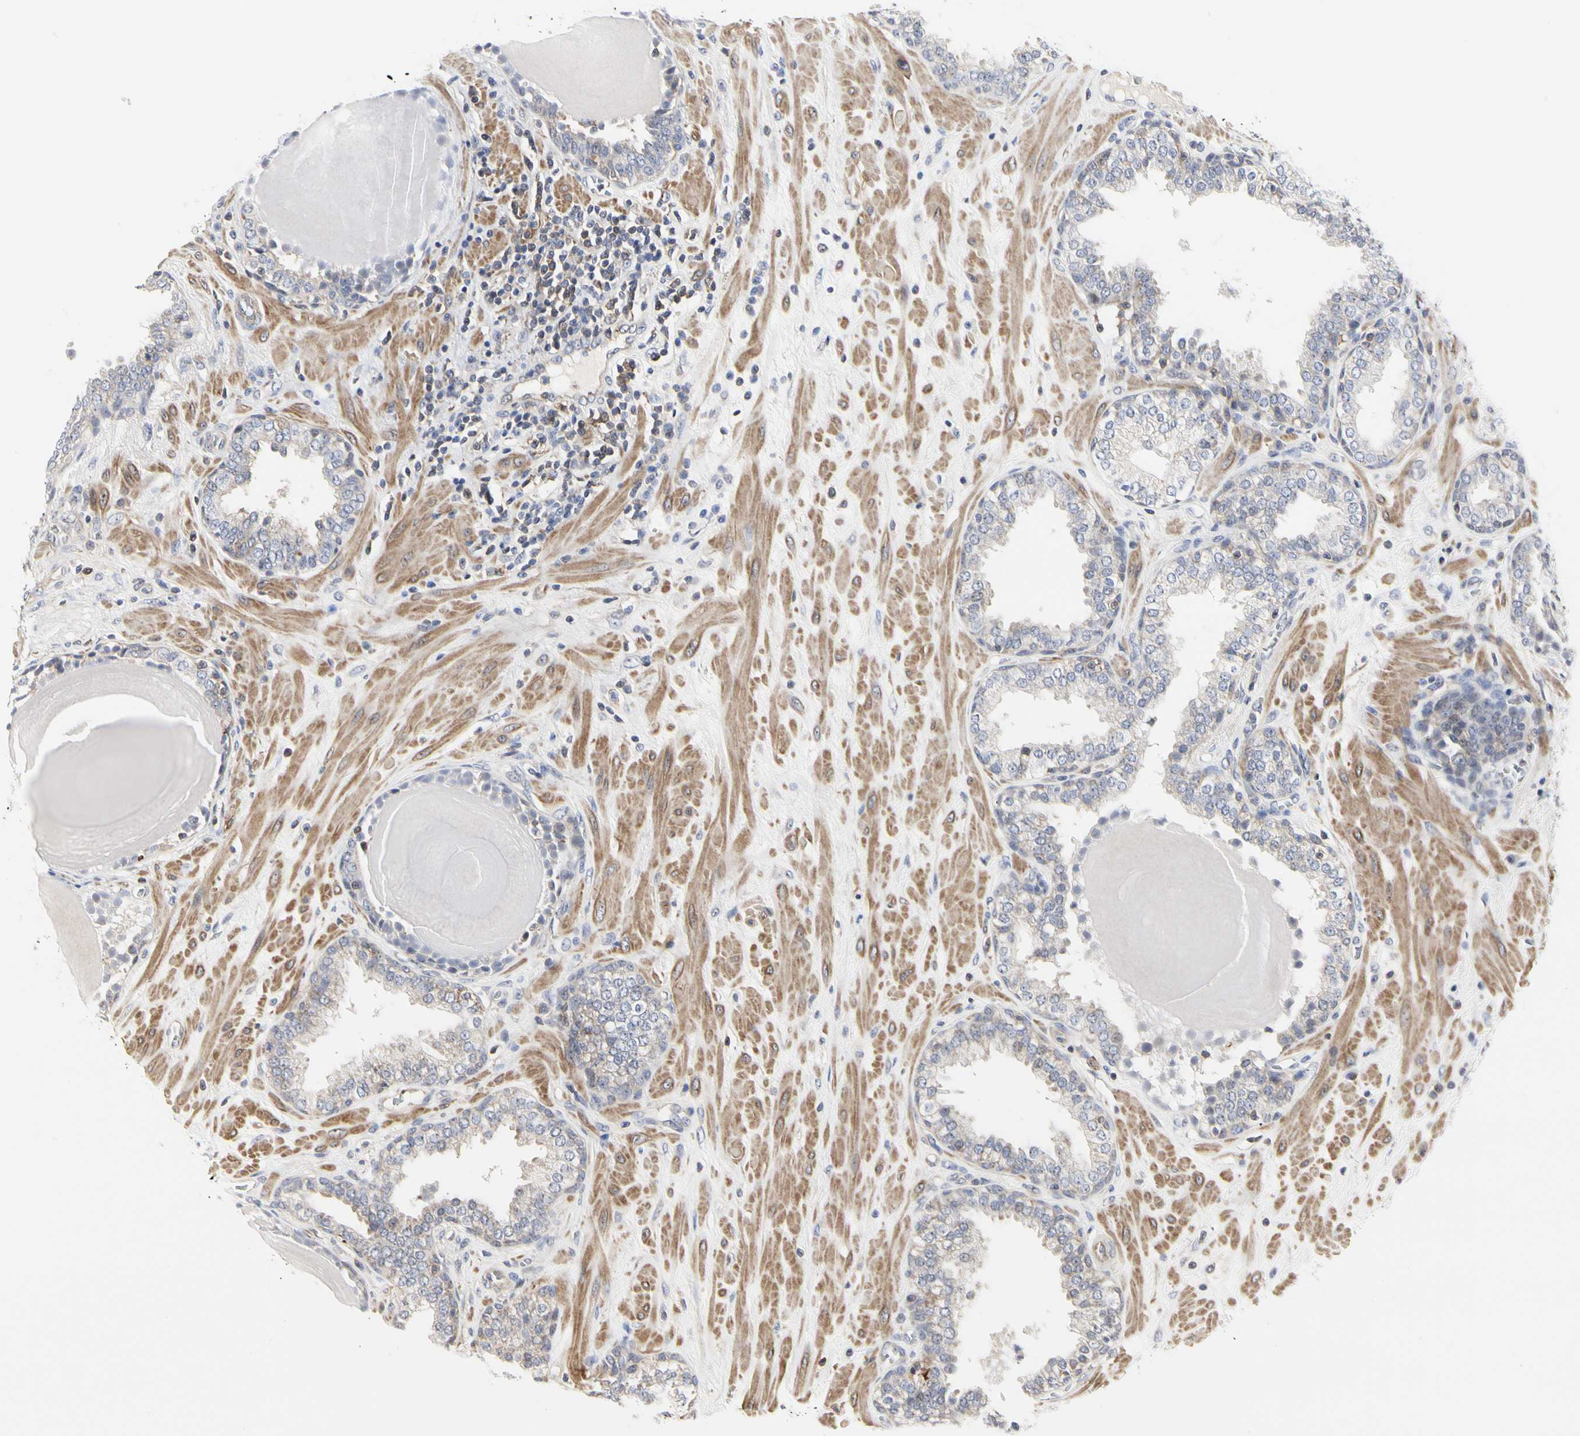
{"staining": {"intensity": "weak", "quantity": "<25%", "location": "cytoplasmic/membranous"}, "tissue": "prostate", "cell_type": "Glandular cells", "image_type": "normal", "snomed": [{"axis": "morphology", "description": "Normal tissue, NOS"}, {"axis": "topography", "description": "Prostate"}], "caption": "Immunohistochemistry (IHC) micrograph of unremarkable prostate: human prostate stained with DAB (3,3'-diaminobenzidine) exhibits no significant protein positivity in glandular cells. (DAB (3,3'-diaminobenzidine) IHC, high magnification).", "gene": "SHANK2", "patient": {"sex": "male", "age": 51}}